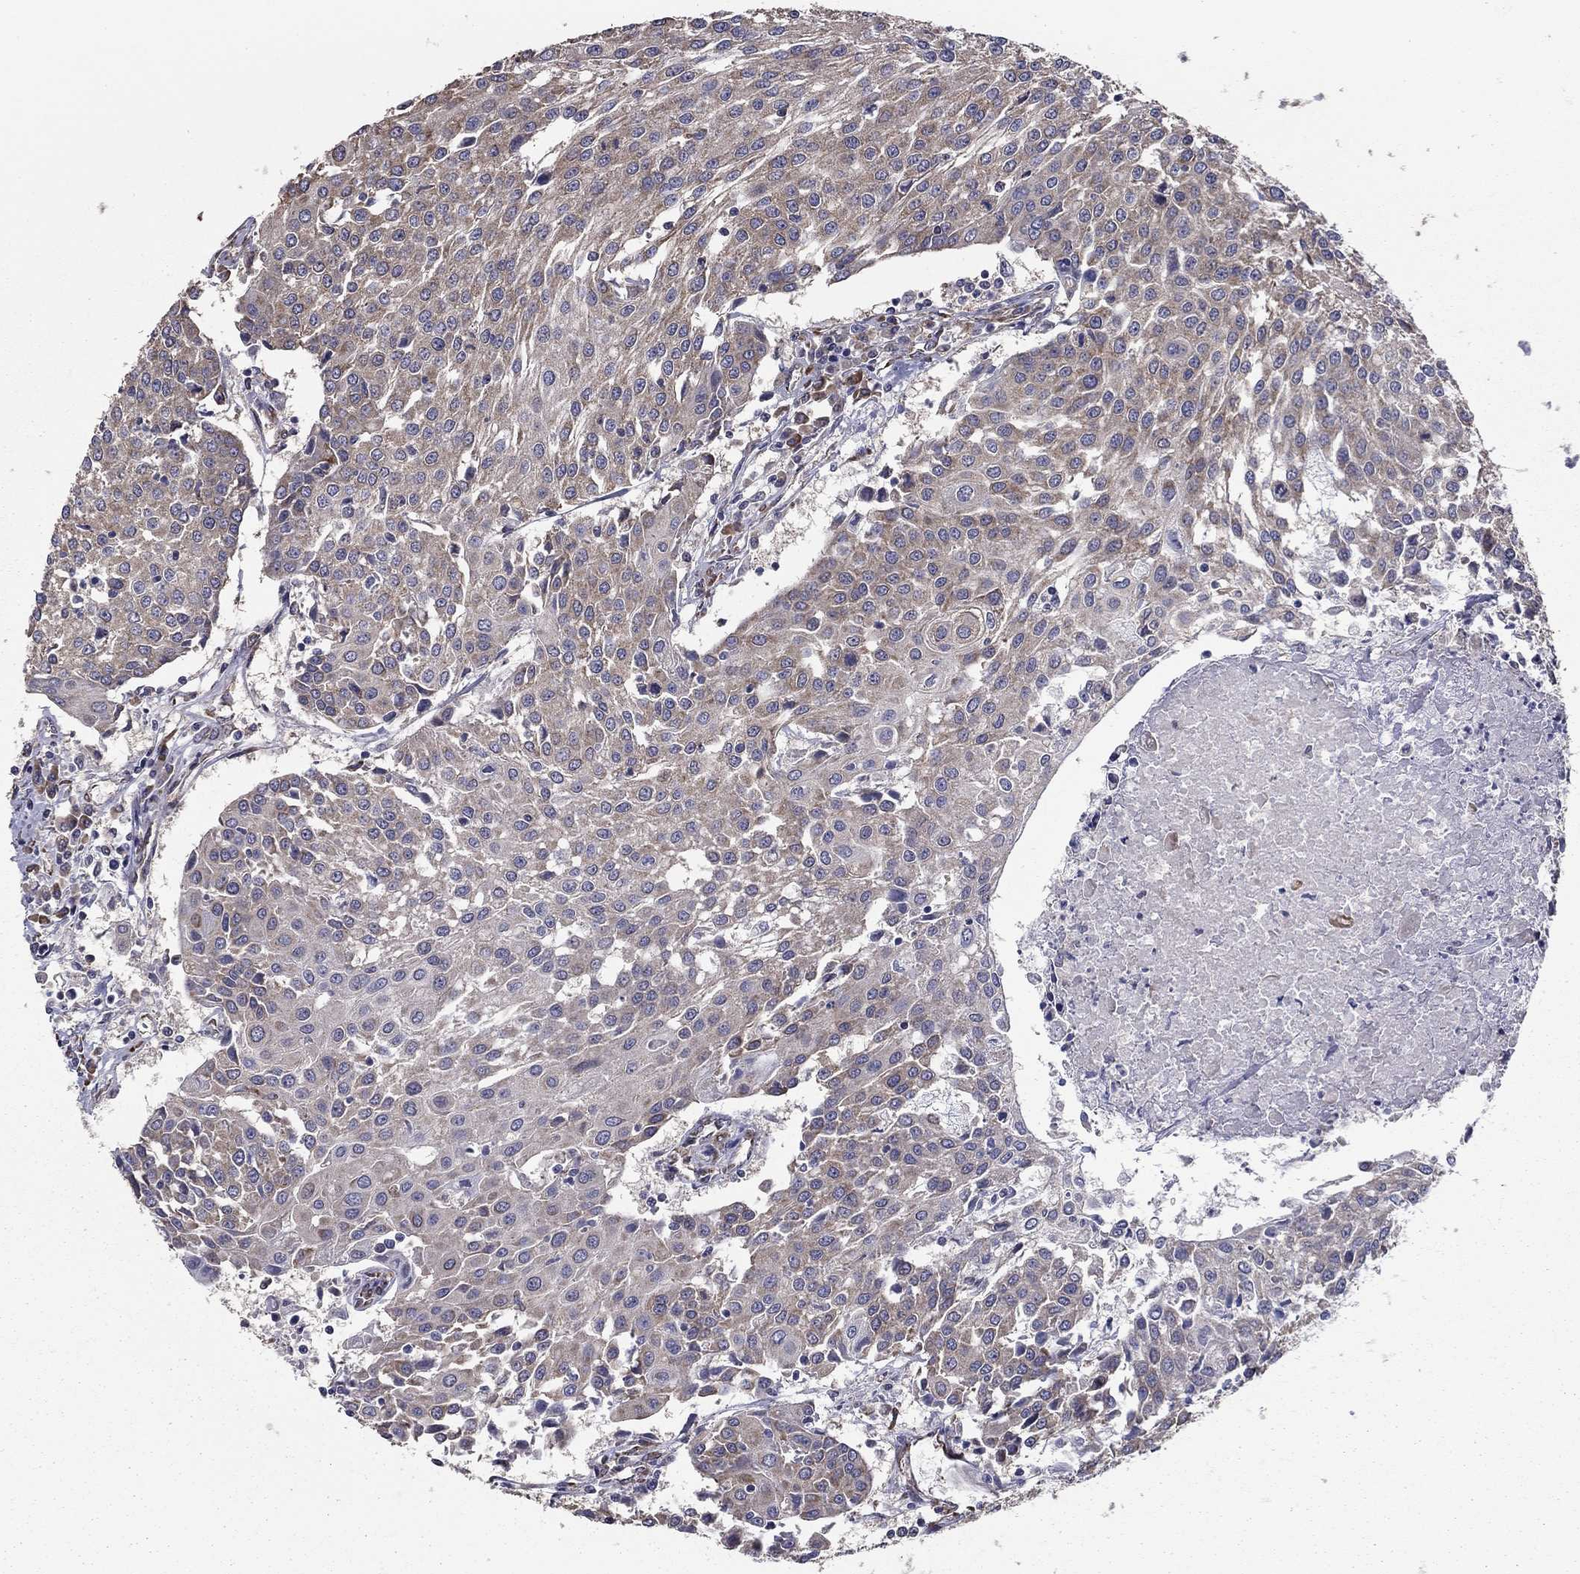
{"staining": {"intensity": "negative", "quantity": "none", "location": "none"}, "tissue": "urothelial cancer", "cell_type": "Tumor cells", "image_type": "cancer", "snomed": [{"axis": "morphology", "description": "Urothelial carcinoma, High grade"}, {"axis": "topography", "description": "Urinary bladder"}], "caption": "The immunohistochemistry histopathology image has no significant expression in tumor cells of urothelial cancer tissue. (Immunohistochemistry (ihc), brightfield microscopy, high magnification).", "gene": "NKIRAS1", "patient": {"sex": "female", "age": 85}}